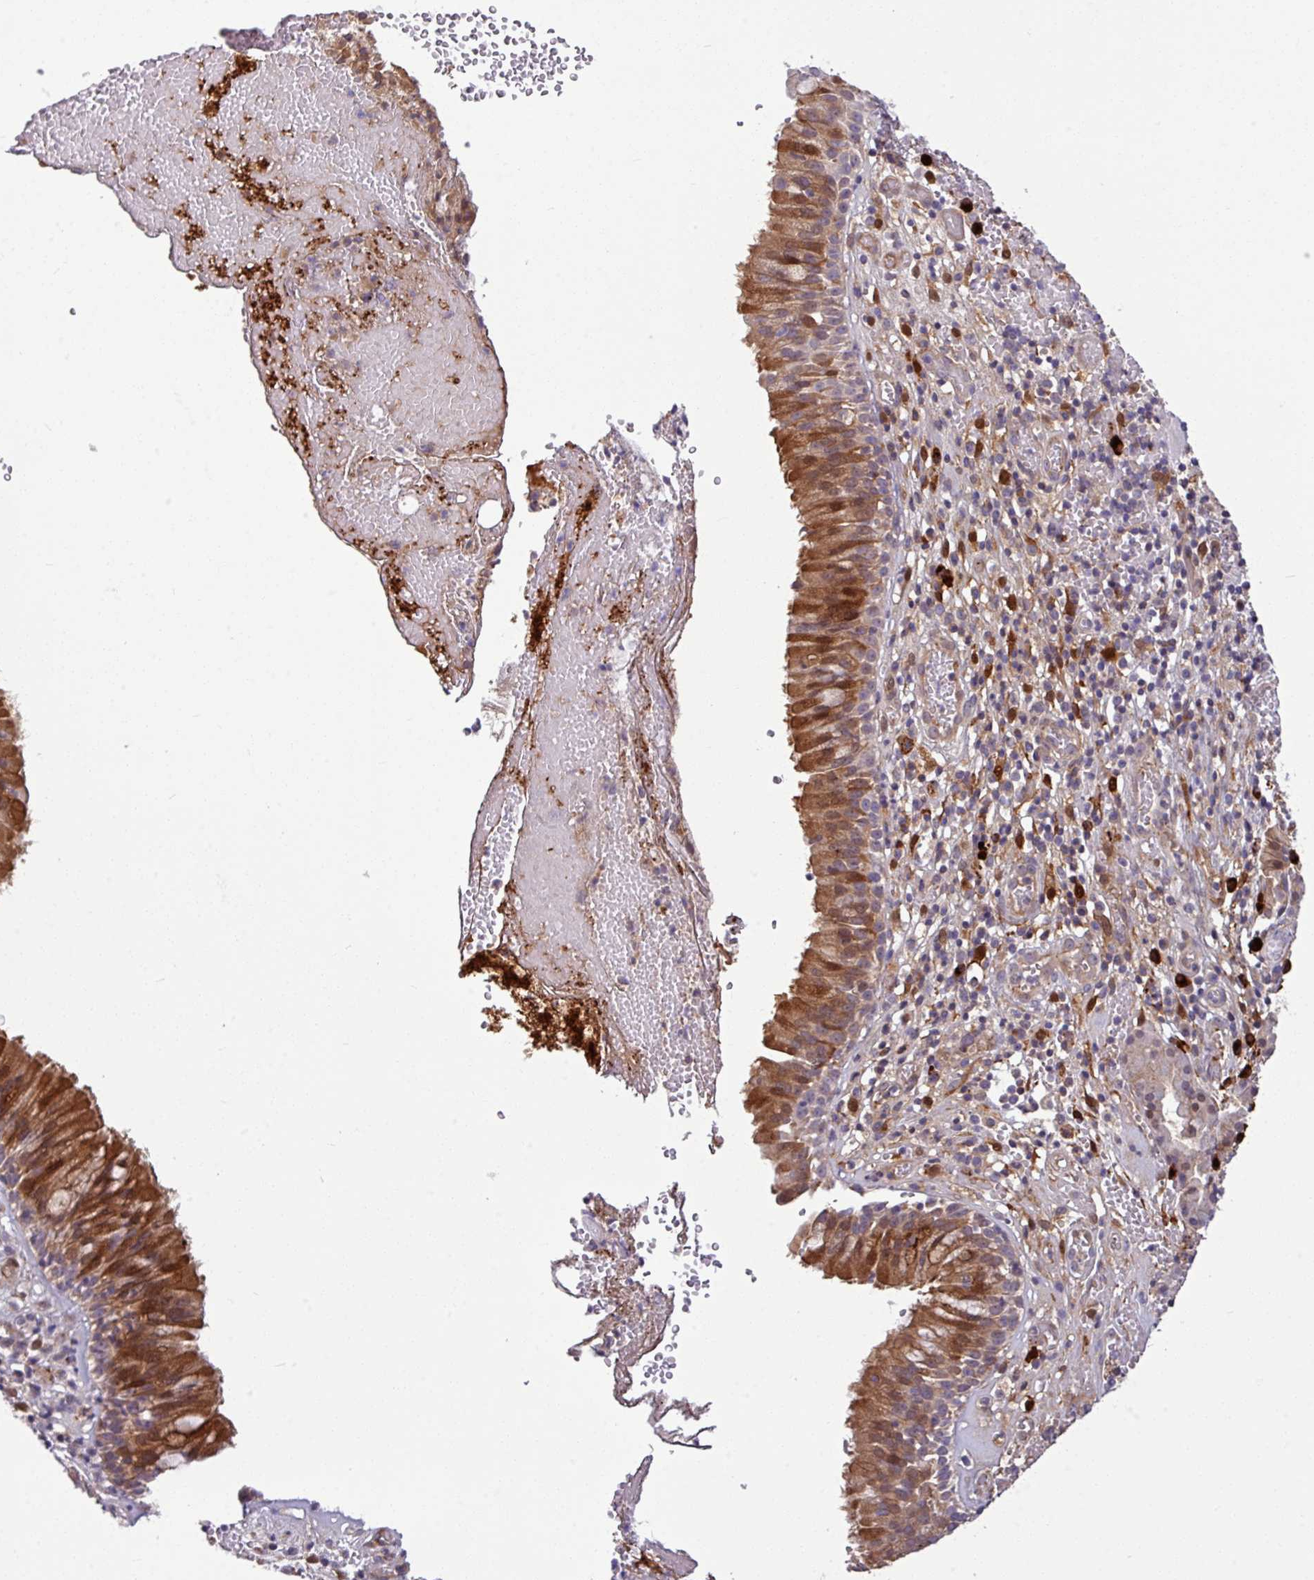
{"staining": {"intensity": "strong", "quantity": "25%-75%", "location": "cytoplasmic/membranous"}, "tissue": "nasopharynx", "cell_type": "Respiratory epithelial cells", "image_type": "normal", "snomed": [{"axis": "morphology", "description": "Normal tissue, NOS"}, {"axis": "topography", "description": "Nasopharynx"}], "caption": "A high-resolution photomicrograph shows immunohistochemistry staining of benign nasopharynx, which displays strong cytoplasmic/membranous expression in about 25%-75% of respiratory epithelial cells.", "gene": "B4GALNT4", "patient": {"sex": "male", "age": 65}}